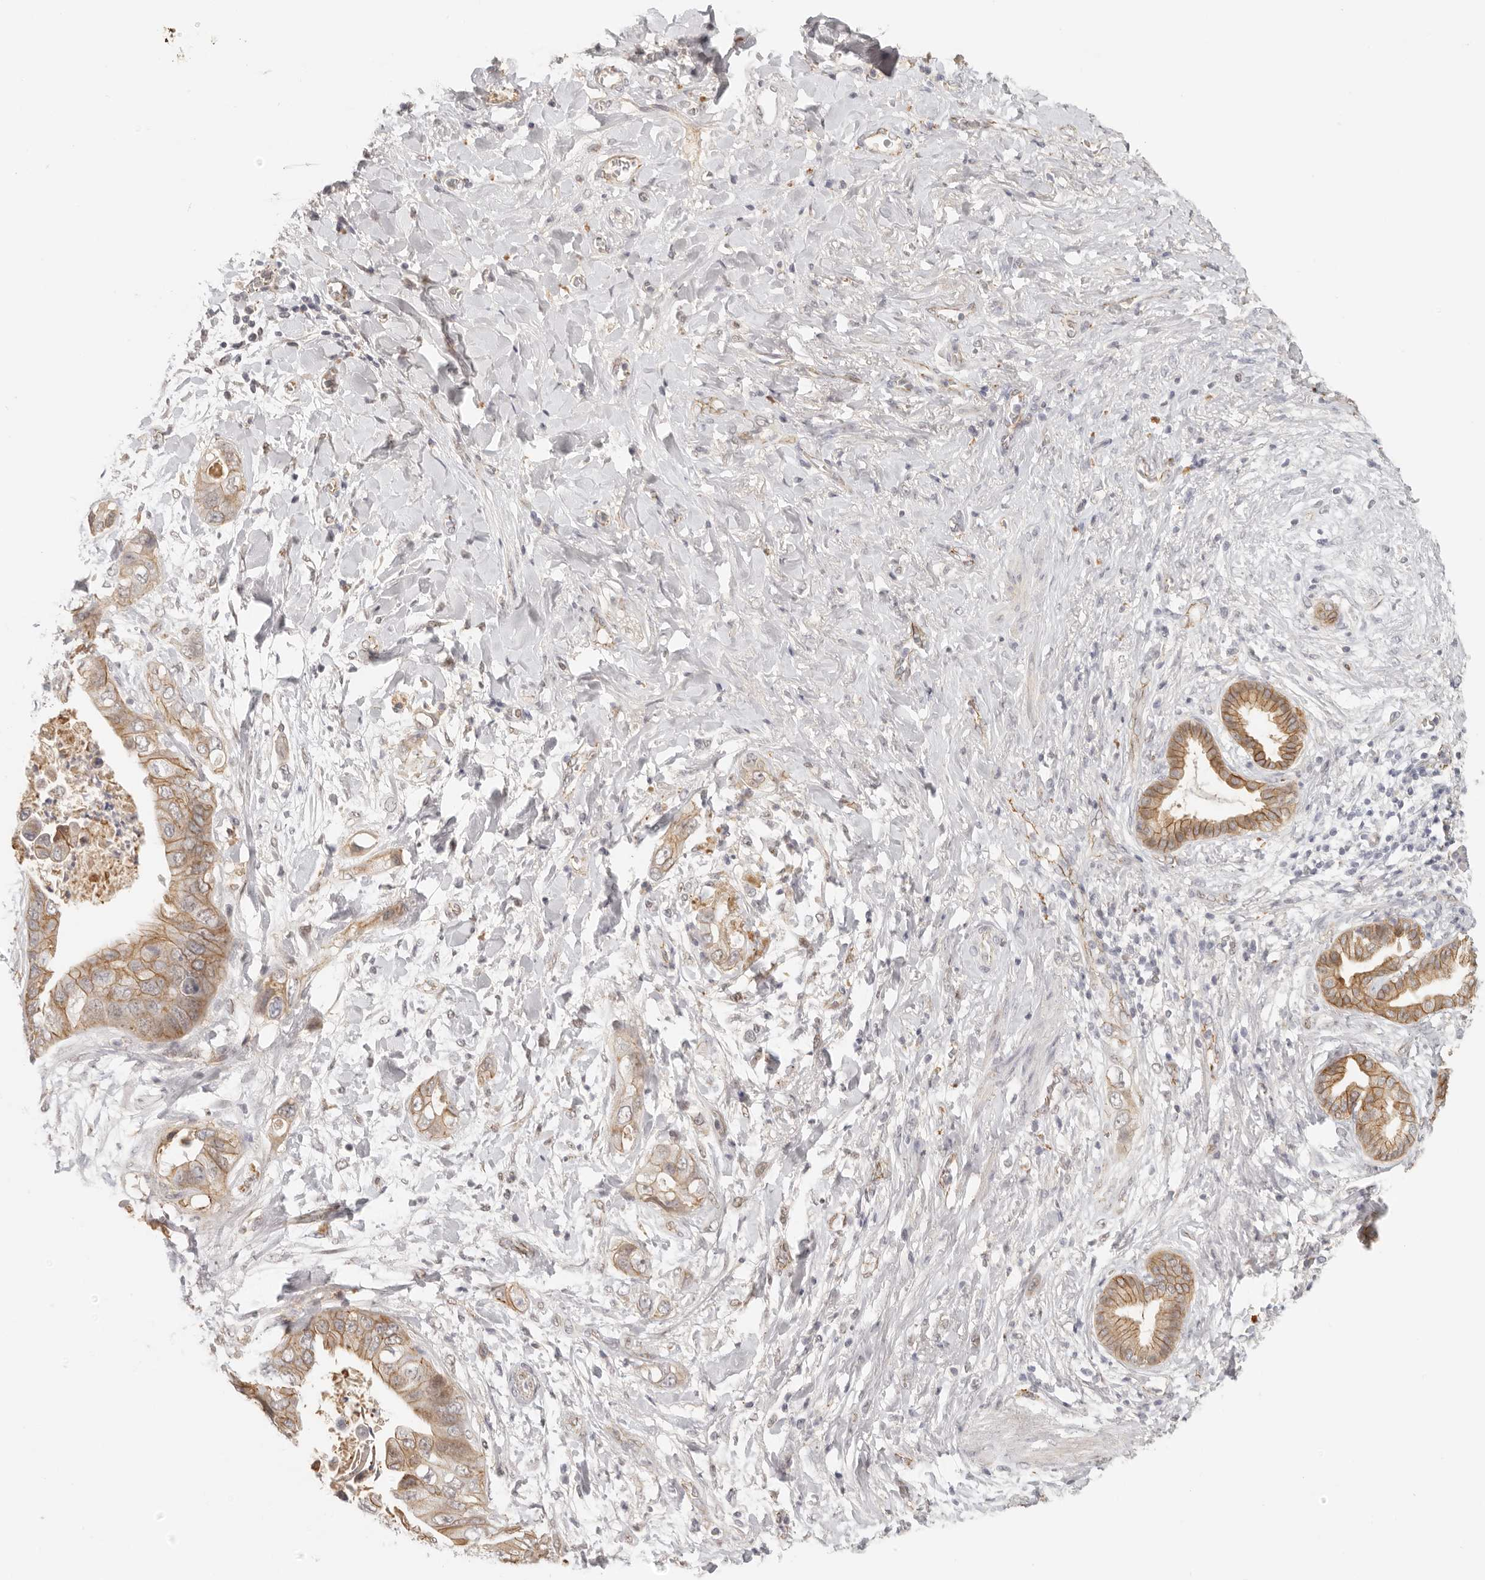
{"staining": {"intensity": "moderate", "quantity": ">75%", "location": "cytoplasmic/membranous"}, "tissue": "pancreatic cancer", "cell_type": "Tumor cells", "image_type": "cancer", "snomed": [{"axis": "morphology", "description": "Adenocarcinoma, NOS"}, {"axis": "topography", "description": "Pancreas"}], "caption": "Pancreatic adenocarcinoma stained for a protein shows moderate cytoplasmic/membranous positivity in tumor cells.", "gene": "ANXA9", "patient": {"sex": "female", "age": 78}}